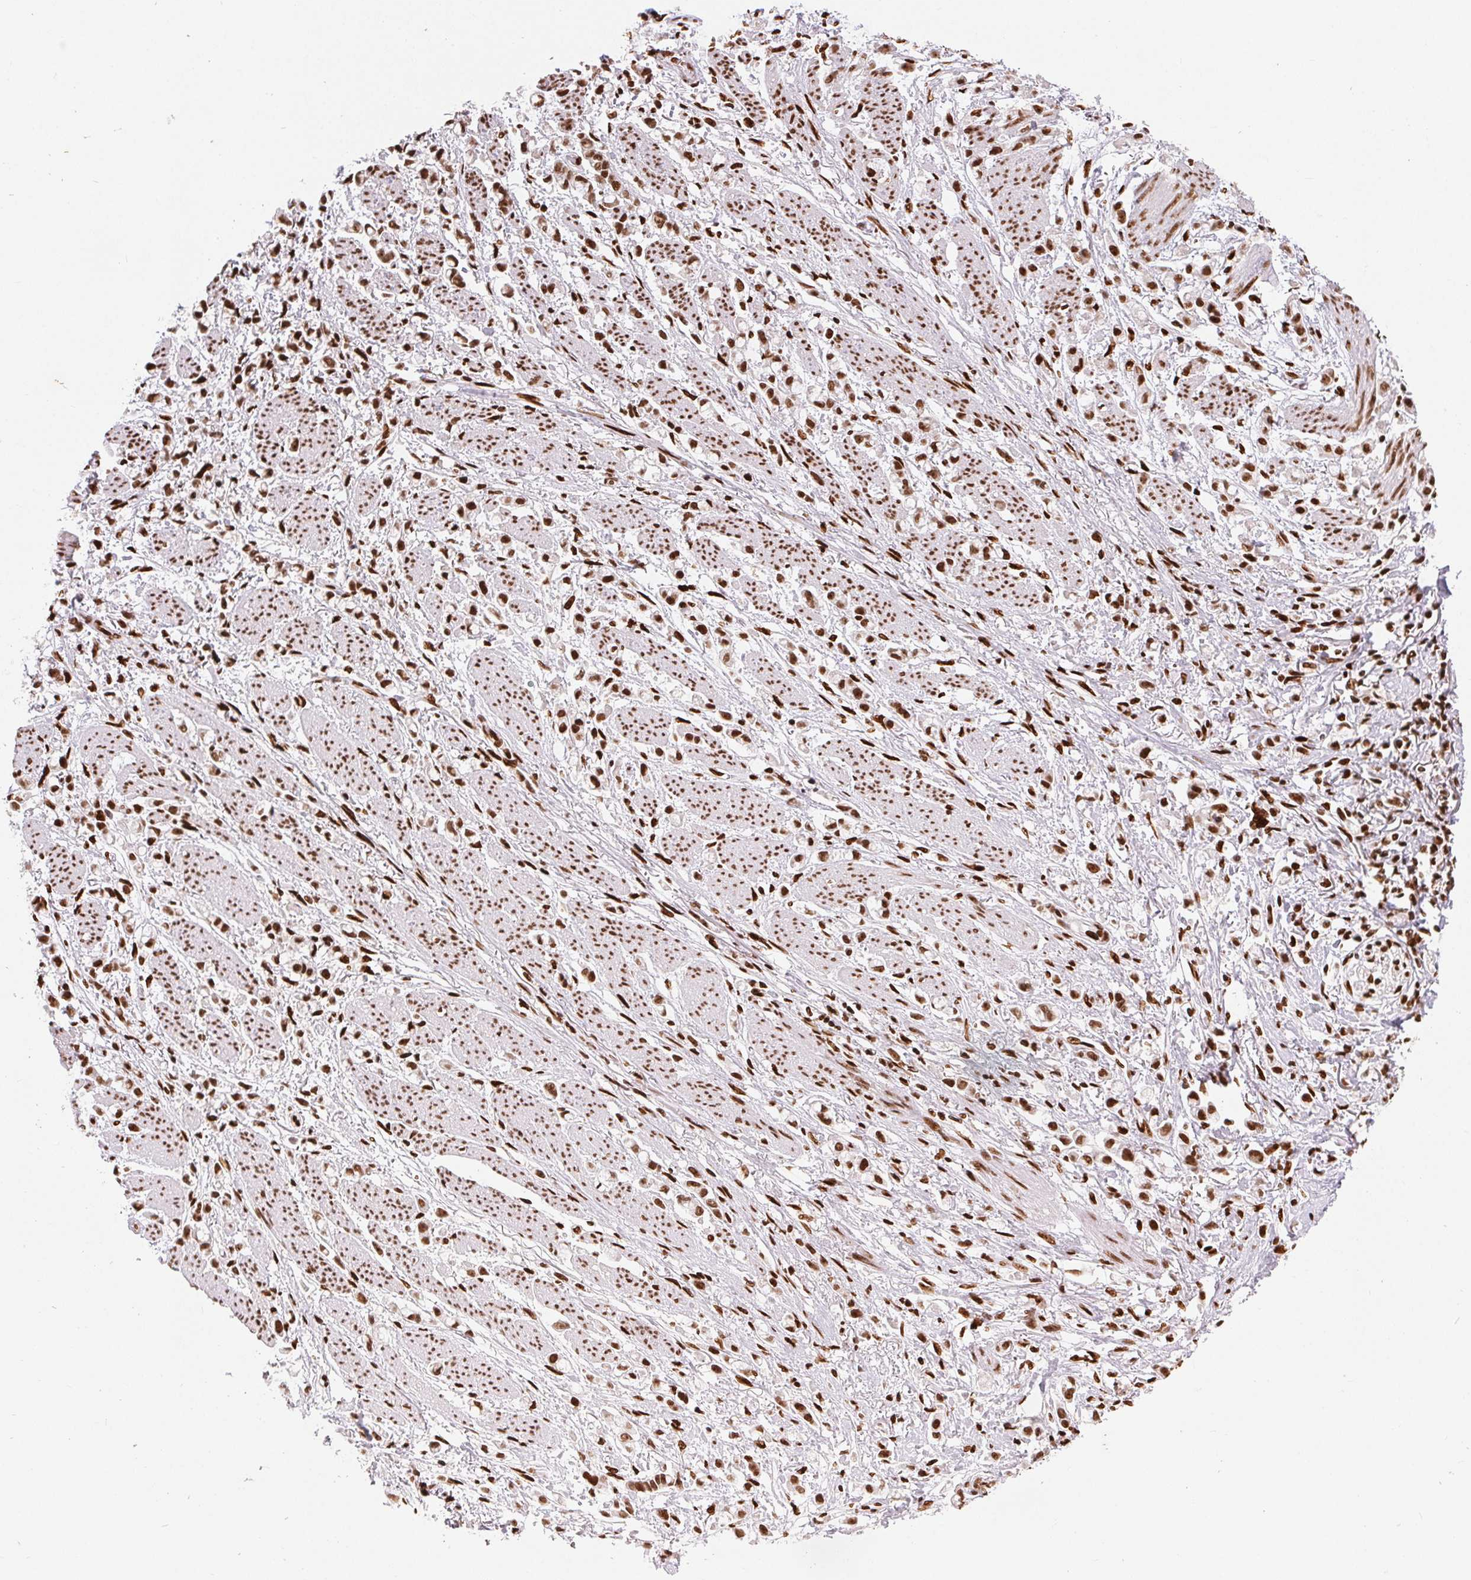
{"staining": {"intensity": "strong", "quantity": ">75%", "location": "nuclear"}, "tissue": "stomach cancer", "cell_type": "Tumor cells", "image_type": "cancer", "snomed": [{"axis": "morphology", "description": "Adenocarcinoma, NOS"}, {"axis": "topography", "description": "Stomach"}], "caption": "Immunohistochemical staining of human adenocarcinoma (stomach) exhibits strong nuclear protein expression in approximately >75% of tumor cells.", "gene": "ZNF80", "patient": {"sex": "female", "age": 81}}